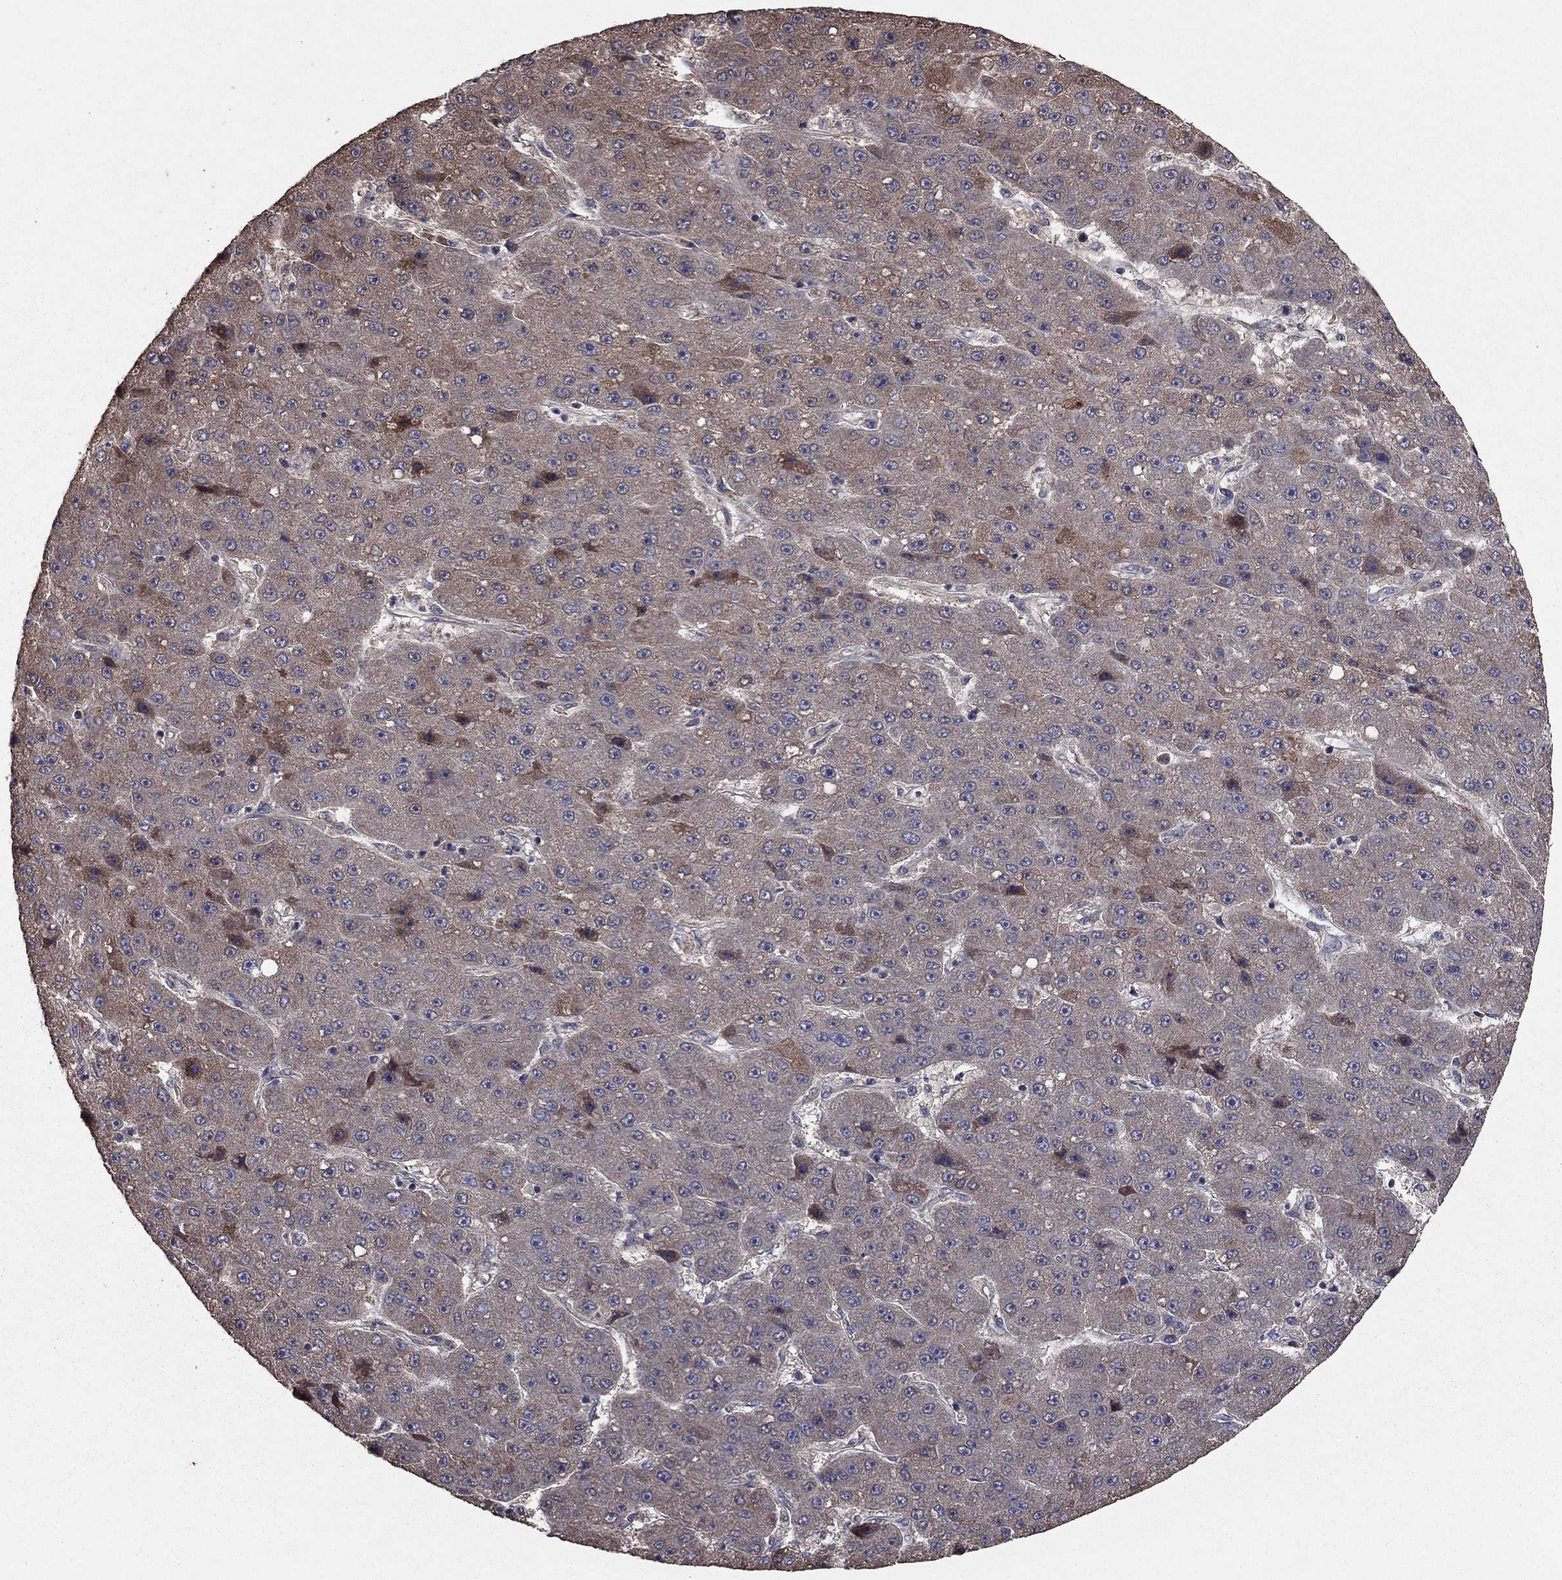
{"staining": {"intensity": "moderate", "quantity": "25%-75%", "location": "cytoplasmic/membranous"}, "tissue": "liver cancer", "cell_type": "Tumor cells", "image_type": "cancer", "snomed": [{"axis": "morphology", "description": "Carcinoma, Hepatocellular, NOS"}, {"axis": "topography", "description": "Liver"}], "caption": "Protein staining of hepatocellular carcinoma (liver) tissue reveals moderate cytoplasmic/membranous staining in approximately 25%-75% of tumor cells. (DAB (3,3'-diaminobenzidine) IHC with brightfield microscopy, high magnification).", "gene": "FLT4", "patient": {"sex": "male", "age": 67}}